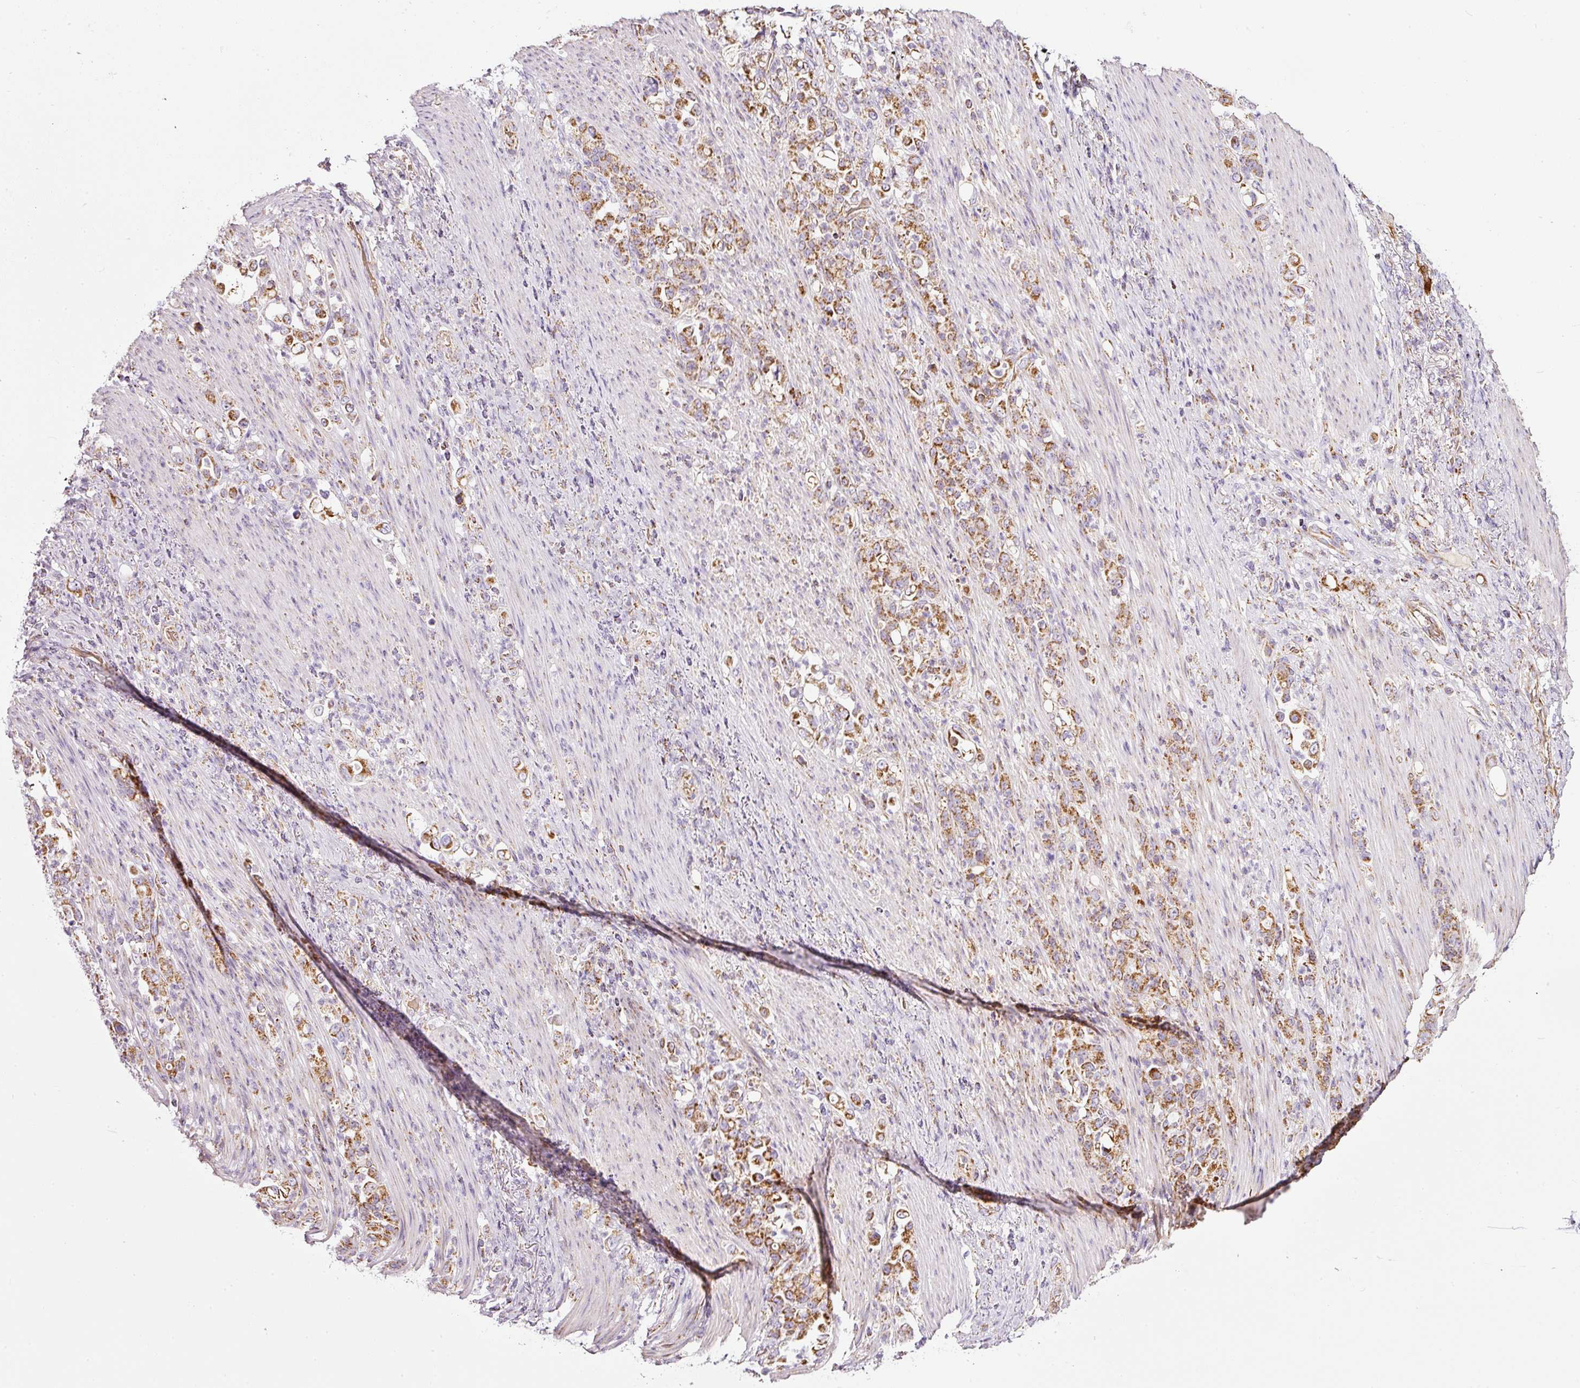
{"staining": {"intensity": "moderate", "quantity": ">75%", "location": "cytoplasmic/membranous"}, "tissue": "stomach cancer", "cell_type": "Tumor cells", "image_type": "cancer", "snomed": [{"axis": "morphology", "description": "Normal tissue, NOS"}, {"axis": "morphology", "description": "Adenocarcinoma, NOS"}, {"axis": "topography", "description": "Stomach"}], "caption": "Stomach cancer stained for a protein (brown) shows moderate cytoplasmic/membranous positive expression in approximately >75% of tumor cells.", "gene": "SDHA", "patient": {"sex": "female", "age": 79}}